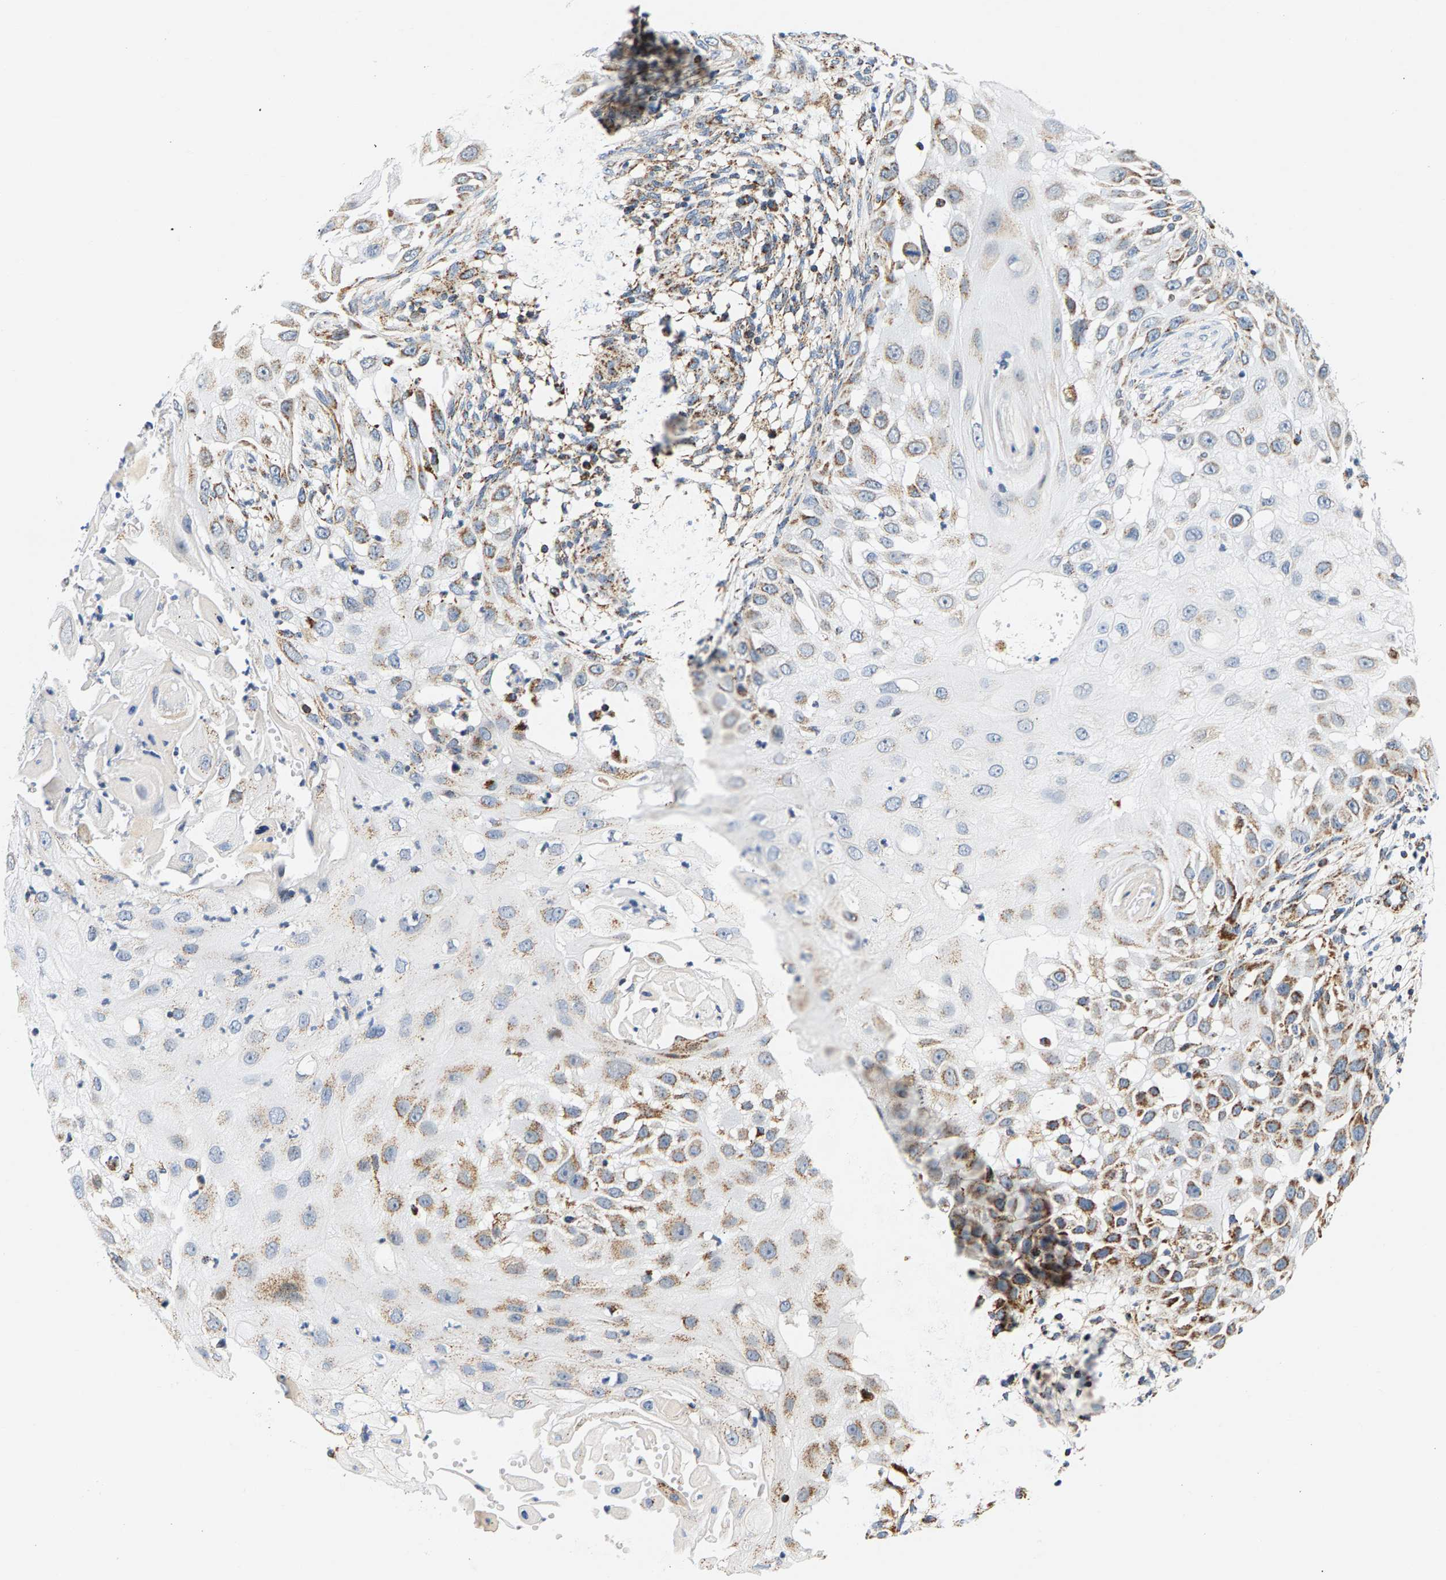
{"staining": {"intensity": "moderate", "quantity": "25%-75%", "location": "cytoplasmic/membranous"}, "tissue": "skin cancer", "cell_type": "Tumor cells", "image_type": "cancer", "snomed": [{"axis": "morphology", "description": "Squamous cell carcinoma, NOS"}, {"axis": "topography", "description": "Skin"}], "caption": "A high-resolution micrograph shows immunohistochemistry (IHC) staining of squamous cell carcinoma (skin), which exhibits moderate cytoplasmic/membranous expression in about 25%-75% of tumor cells.", "gene": "PDE1A", "patient": {"sex": "female", "age": 44}}